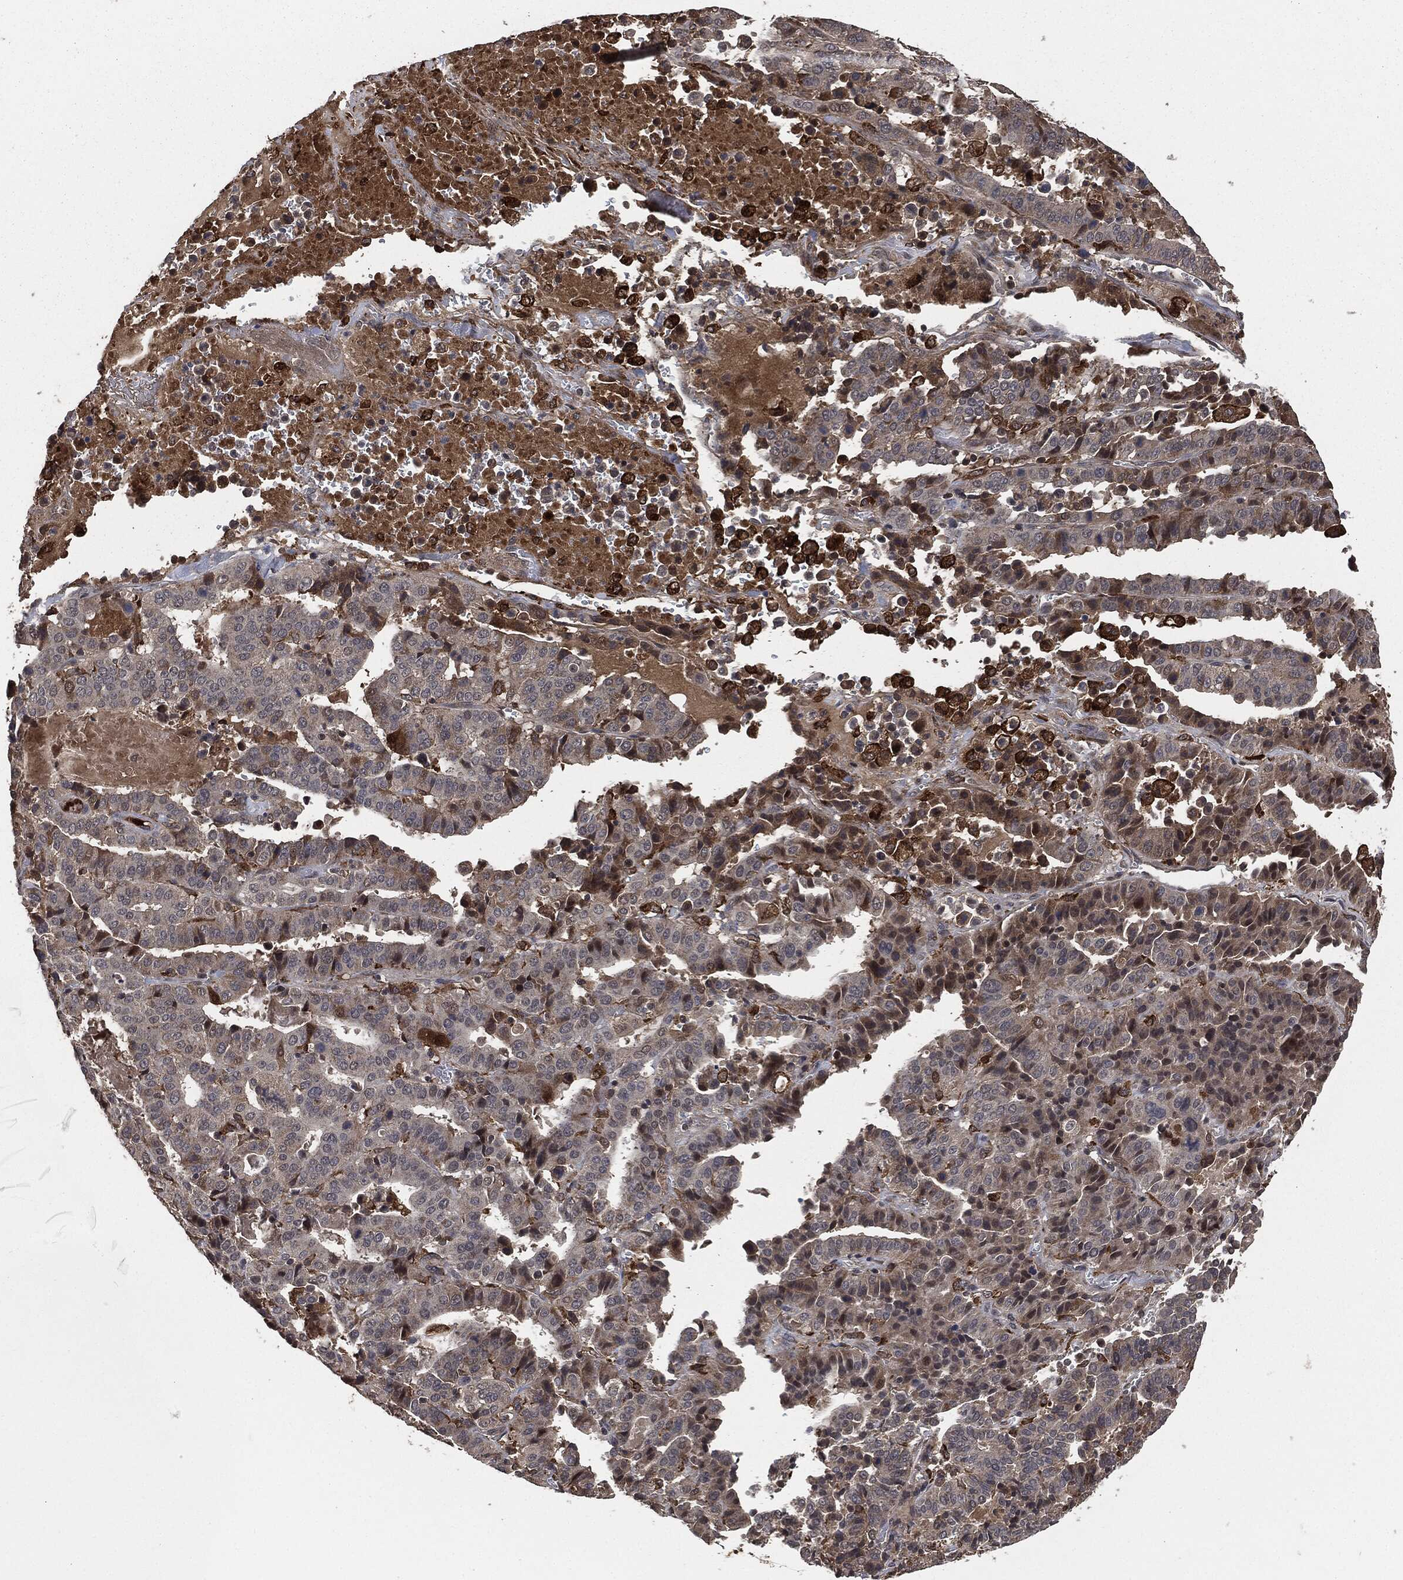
{"staining": {"intensity": "moderate", "quantity": "<25%", "location": "cytoplasmic/membranous,nuclear"}, "tissue": "stomach cancer", "cell_type": "Tumor cells", "image_type": "cancer", "snomed": [{"axis": "morphology", "description": "Adenocarcinoma, NOS"}, {"axis": "topography", "description": "Stomach"}], "caption": "Stomach adenocarcinoma stained with DAB IHC displays low levels of moderate cytoplasmic/membranous and nuclear expression in approximately <25% of tumor cells.", "gene": "CRABP2", "patient": {"sex": "male", "age": 48}}